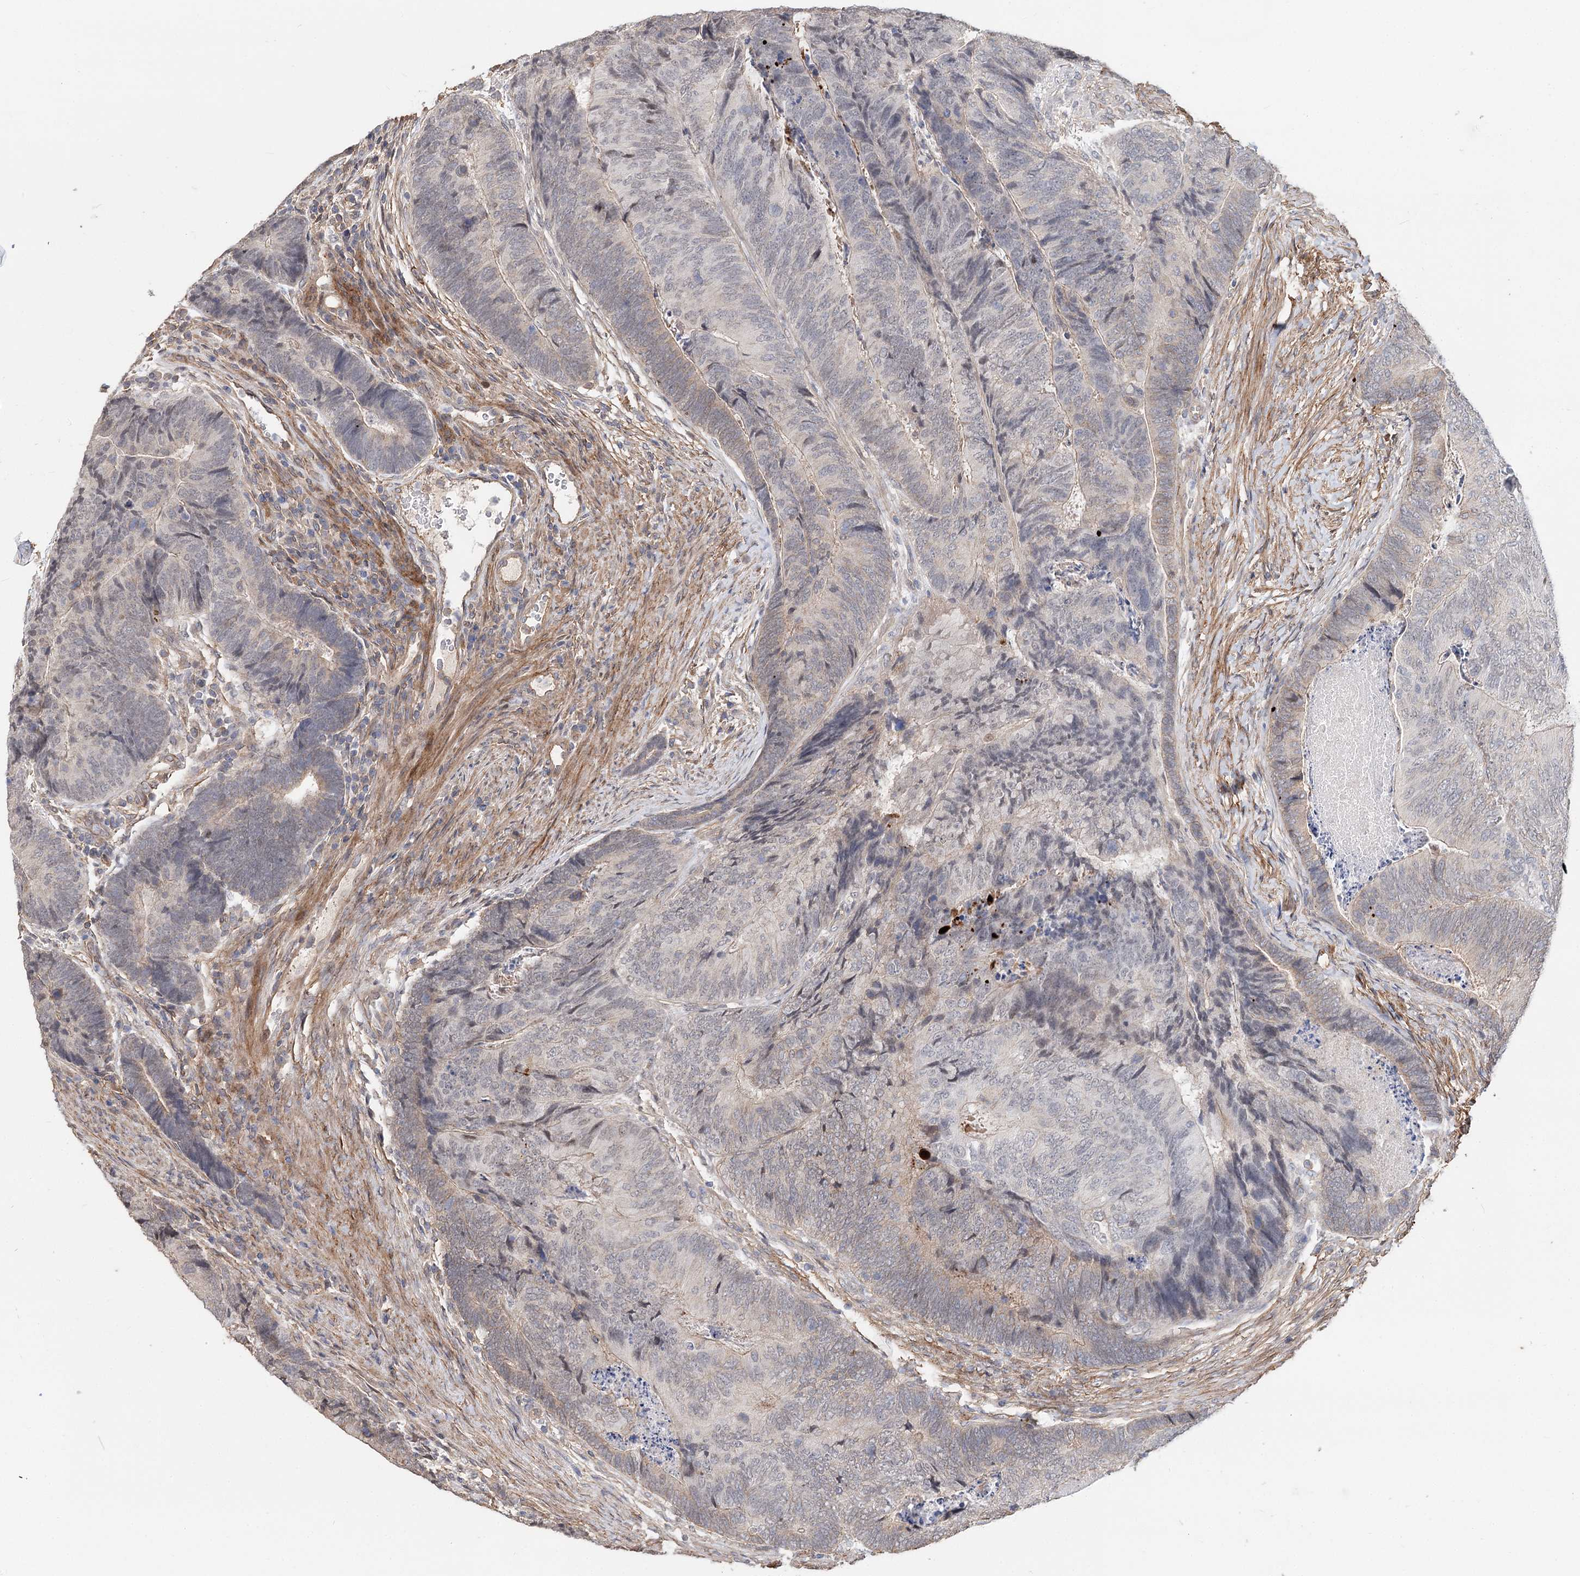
{"staining": {"intensity": "moderate", "quantity": "<25%", "location": "nuclear"}, "tissue": "colorectal cancer", "cell_type": "Tumor cells", "image_type": "cancer", "snomed": [{"axis": "morphology", "description": "Adenocarcinoma, NOS"}, {"axis": "topography", "description": "Colon"}], "caption": "Adenocarcinoma (colorectal) stained with DAB immunohistochemistry (IHC) displays low levels of moderate nuclear expression in about <25% of tumor cells.", "gene": "TMEM218", "patient": {"sex": "female", "age": 67}}